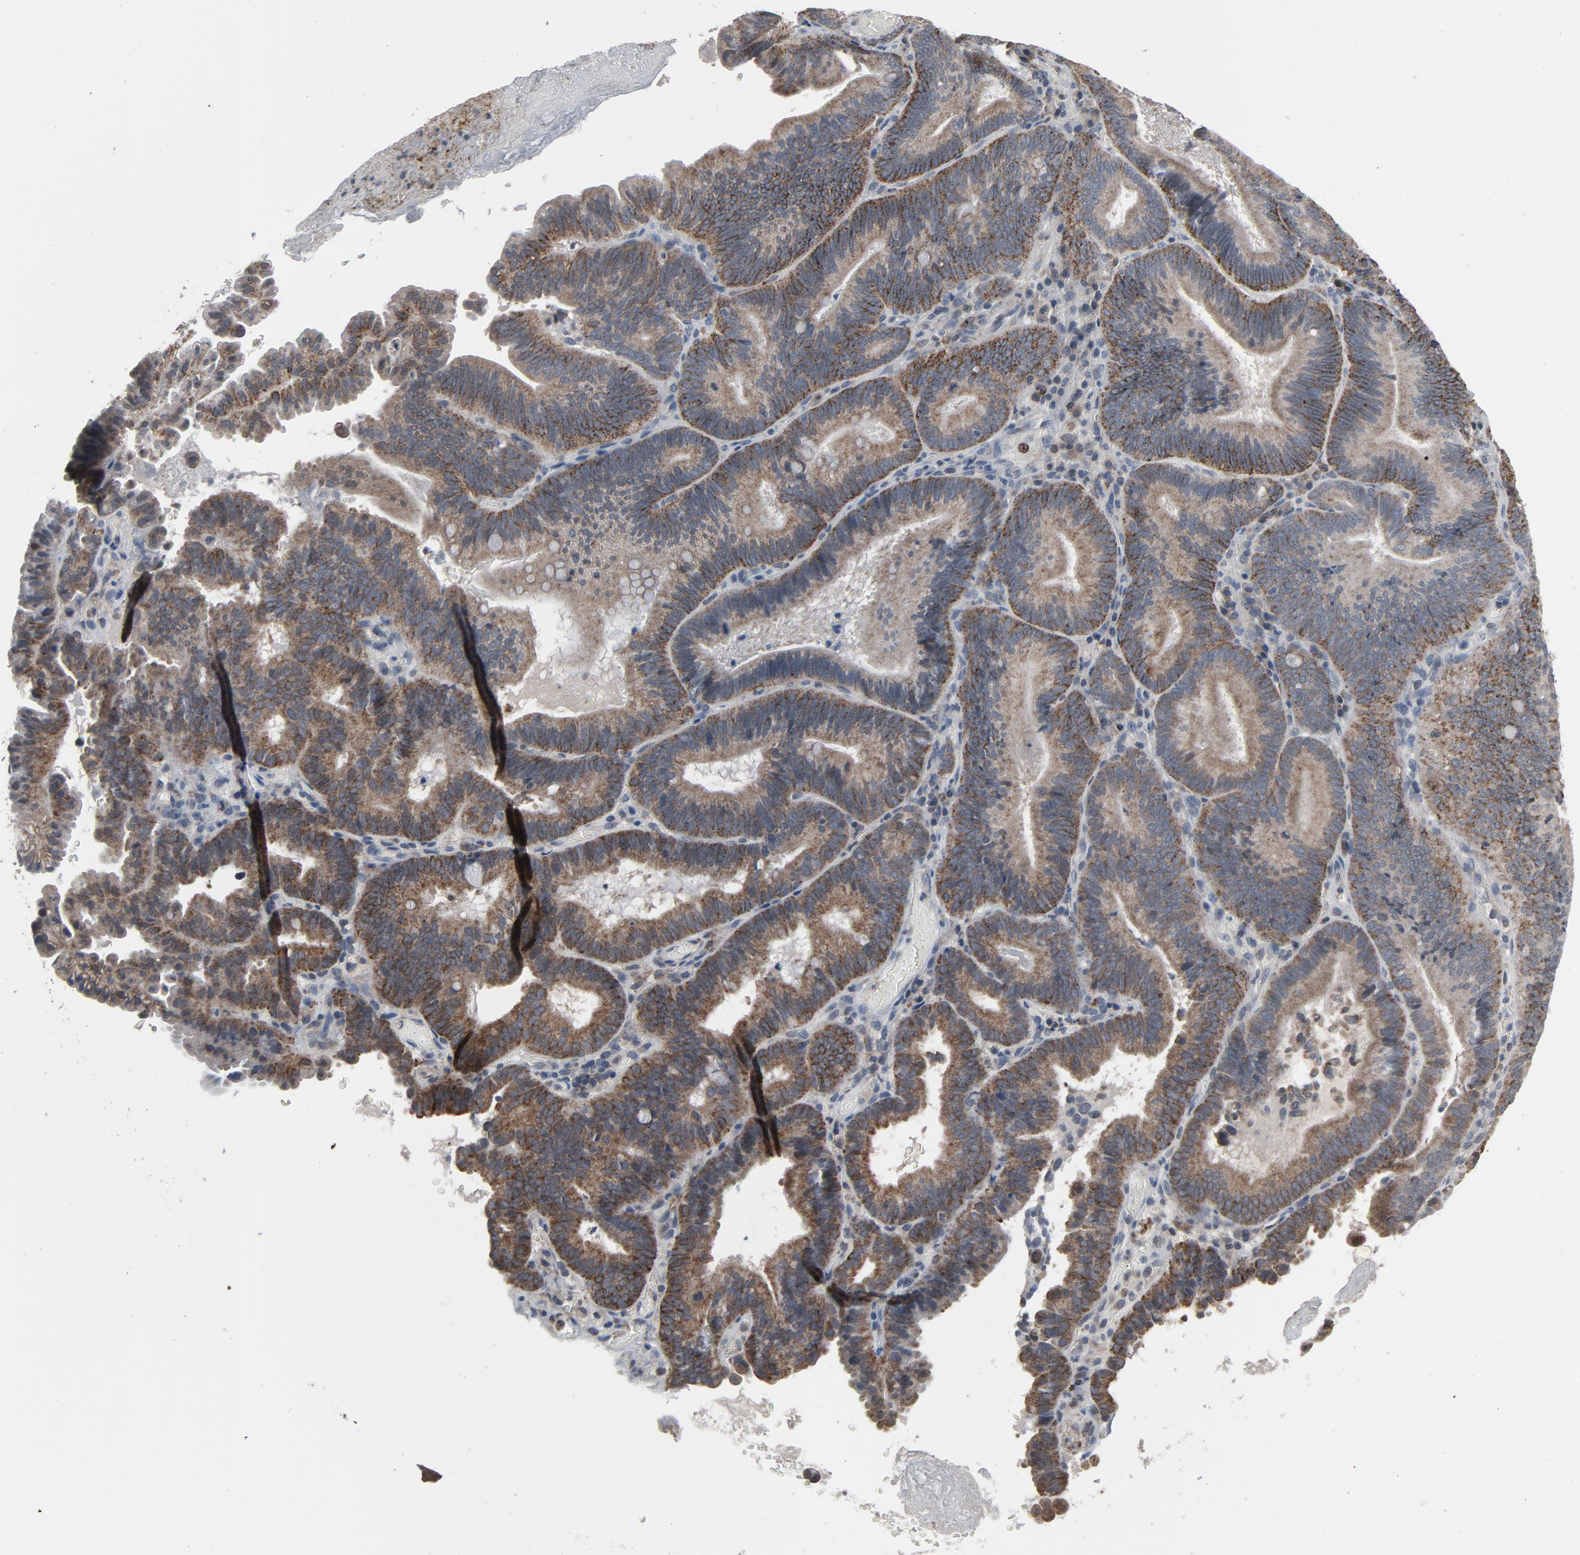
{"staining": {"intensity": "moderate", "quantity": ">75%", "location": "cytoplasmic/membranous"}, "tissue": "pancreatic cancer", "cell_type": "Tumor cells", "image_type": "cancer", "snomed": [{"axis": "morphology", "description": "Adenocarcinoma, NOS"}, {"axis": "topography", "description": "Pancreas"}], "caption": "Human pancreatic cancer stained with a brown dye exhibits moderate cytoplasmic/membranous positive expression in approximately >75% of tumor cells.", "gene": "PDZD4", "patient": {"sex": "male", "age": 82}}